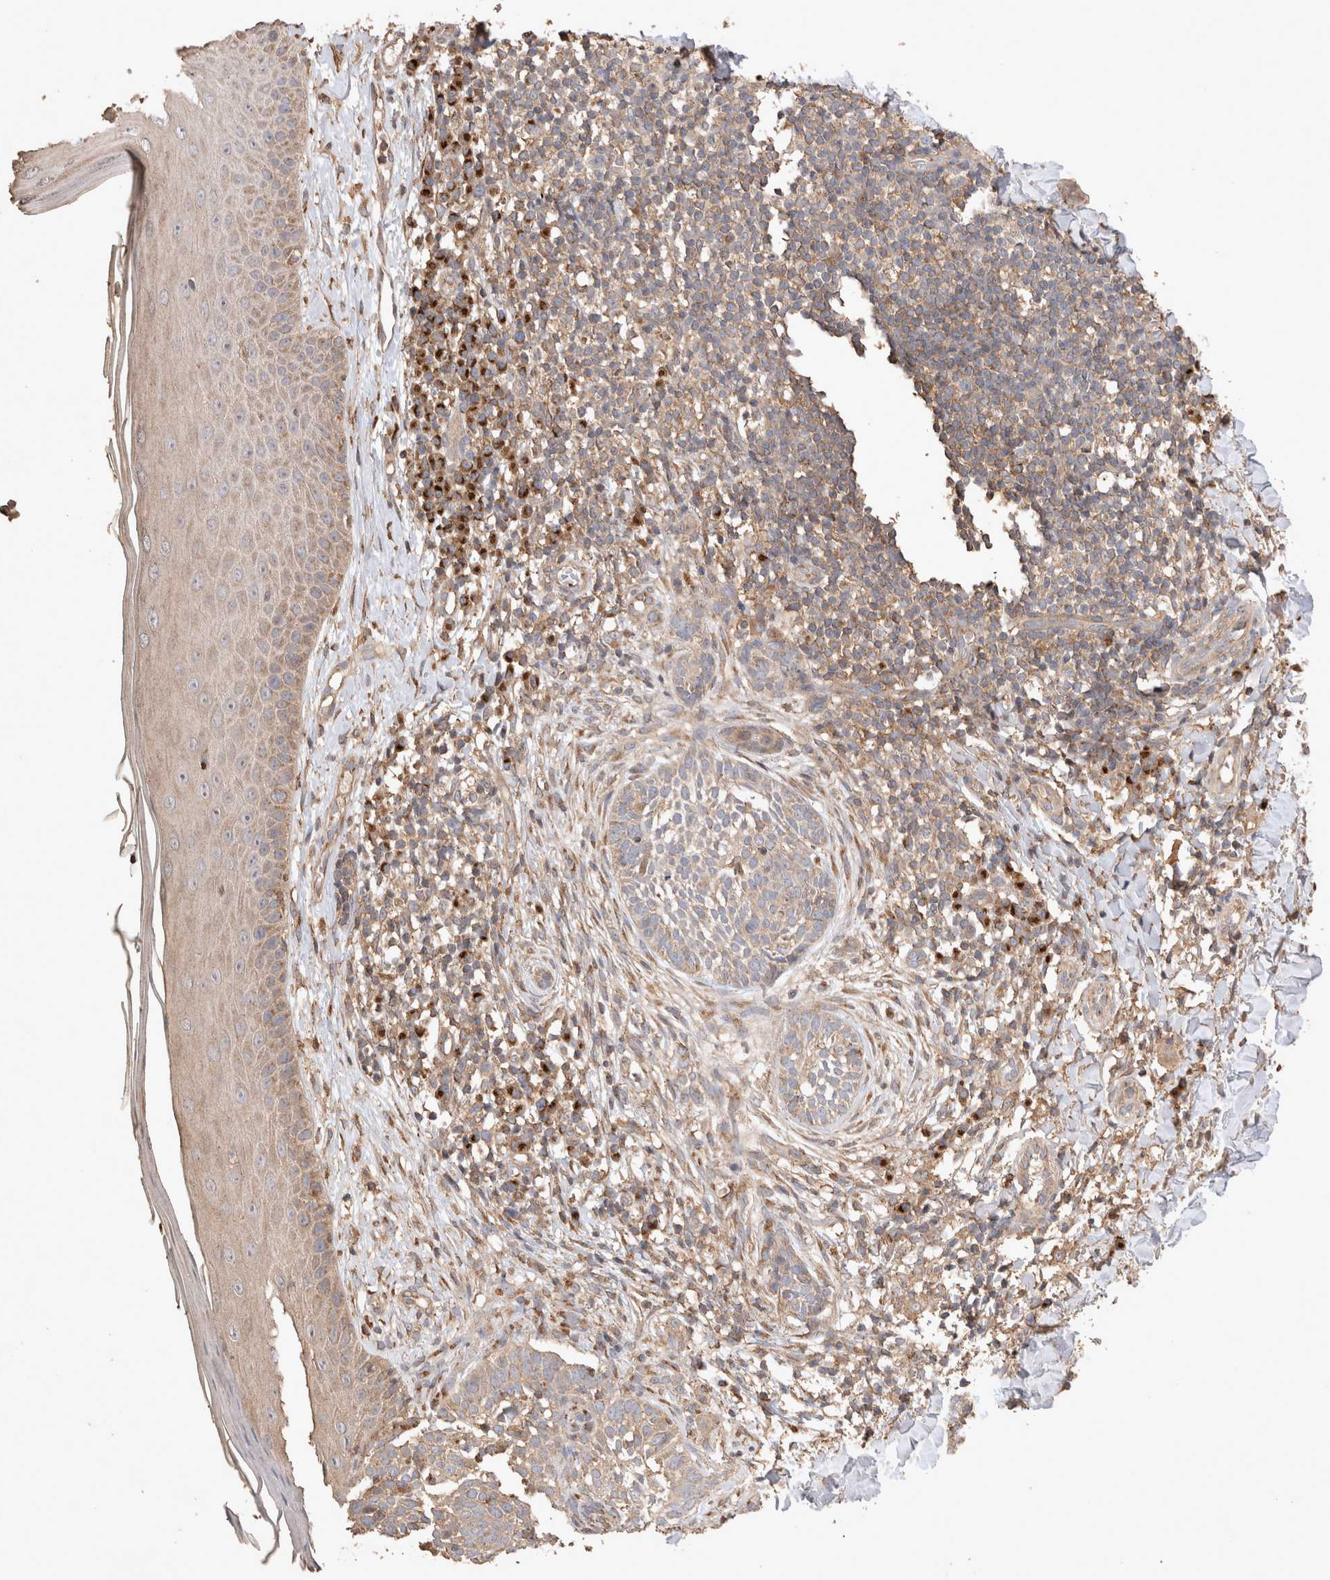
{"staining": {"intensity": "weak", "quantity": ">75%", "location": "cytoplasmic/membranous"}, "tissue": "skin cancer", "cell_type": "Tumor cells", "image_type": "cancer", "snomed": [{"axis": "morphology", "description": "Normal tissue, NOS"}, {"axis": "morphology", "description": "Basal cell carcinoma"}, {"axis": "topography", "description": "Skin"}], "caption": "Protein staining of basal cell carcinoma (skin) tissue shows weak cytoplasmic/membranous positivity in approximately >75% of tumor cells. (DAB IHC with brightfield microscopy, high magnification).", "gene": "SNX31", "patient": {"sex": "male", "age": 67}}